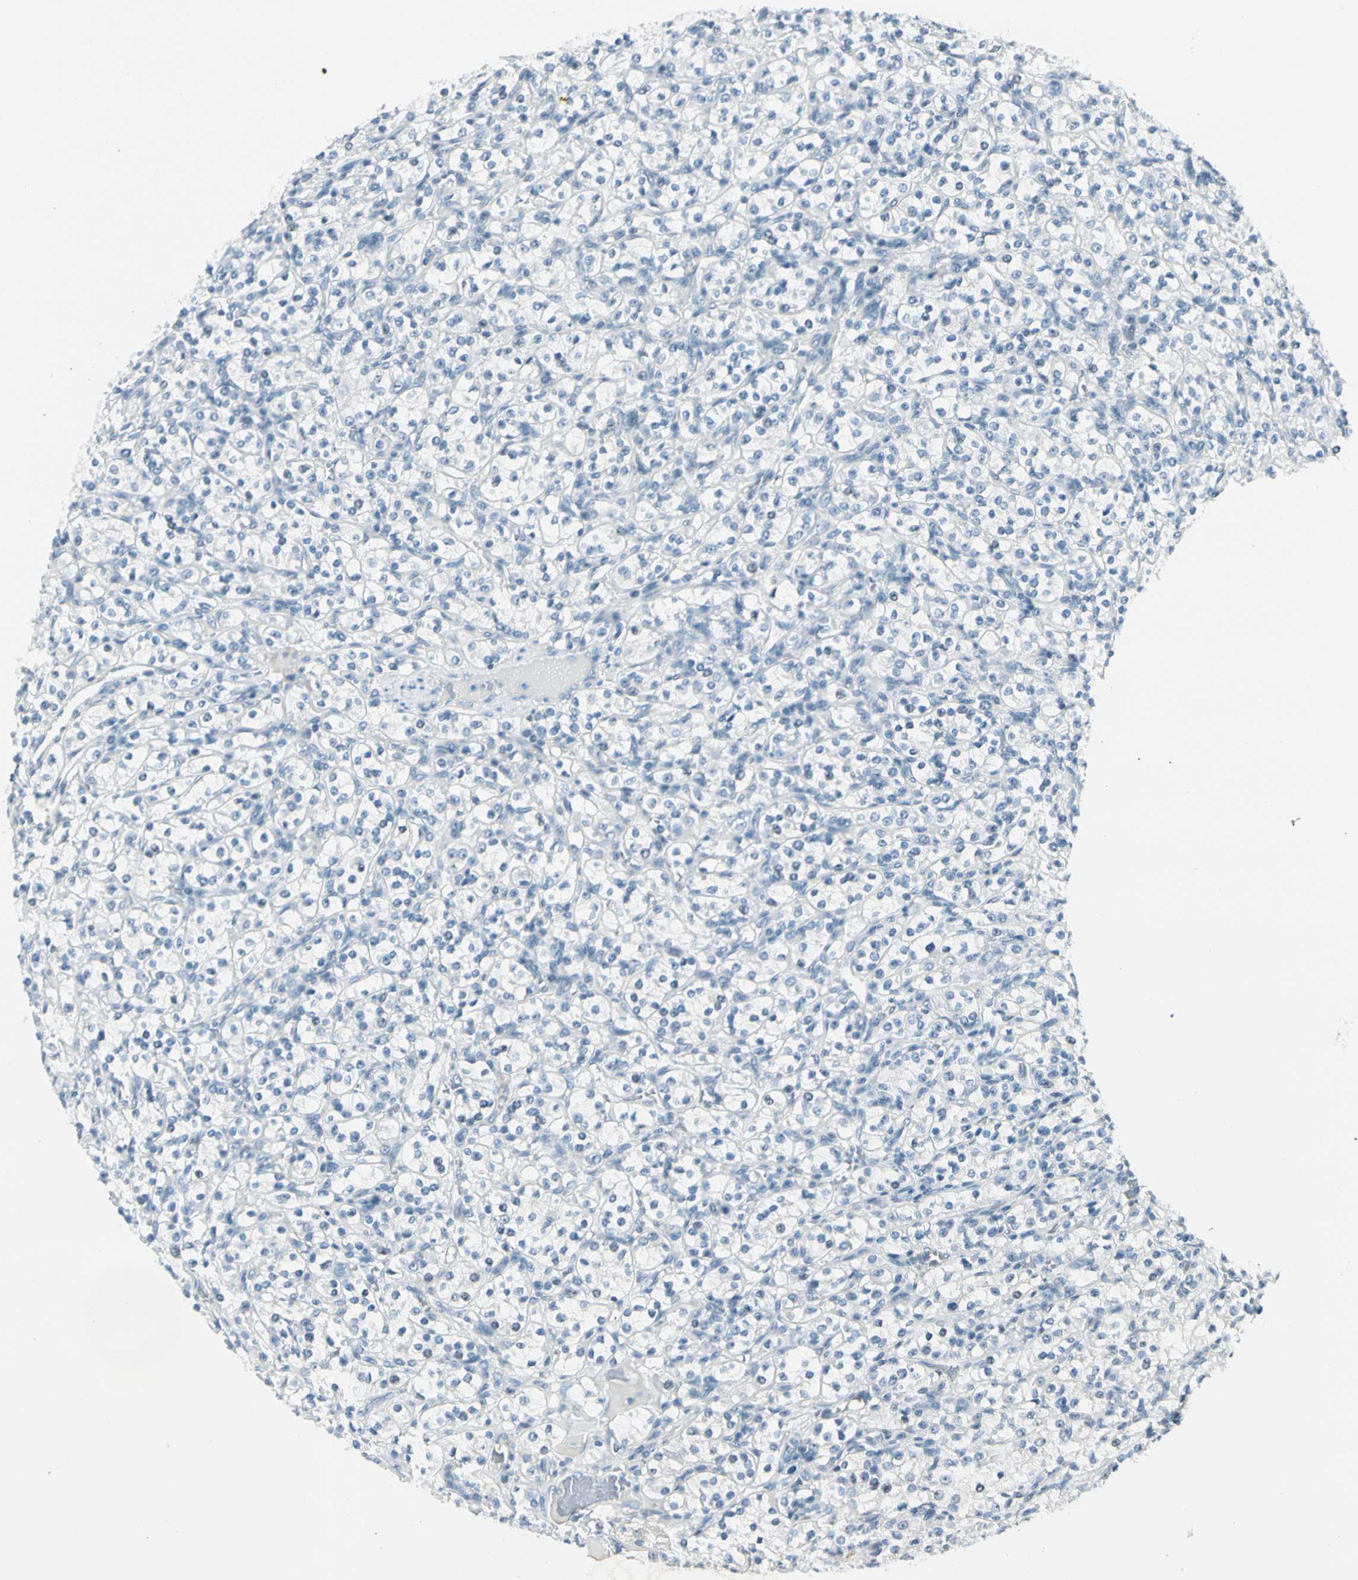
{"staining": {"intensity": "negative", "quantity": "none", "location": "none"}, "tissue": "renal cancer", "cell_type": "Tumor cells", "image_type": "cancer", "snomed": [{"axis": "morphology", "description": "Adenocarcinoma, NOS"}, {"axis": "topography", "description": "Kidney"}], "caption": "The image reveals no significant staining in tumor cells of adenocarcinoma (renal). (DAB (3,3'-diaminobenzidine) IHC, high magnification).", "gene": "ZSCAN1", "patient": {"sex": "male", "age": 77}}